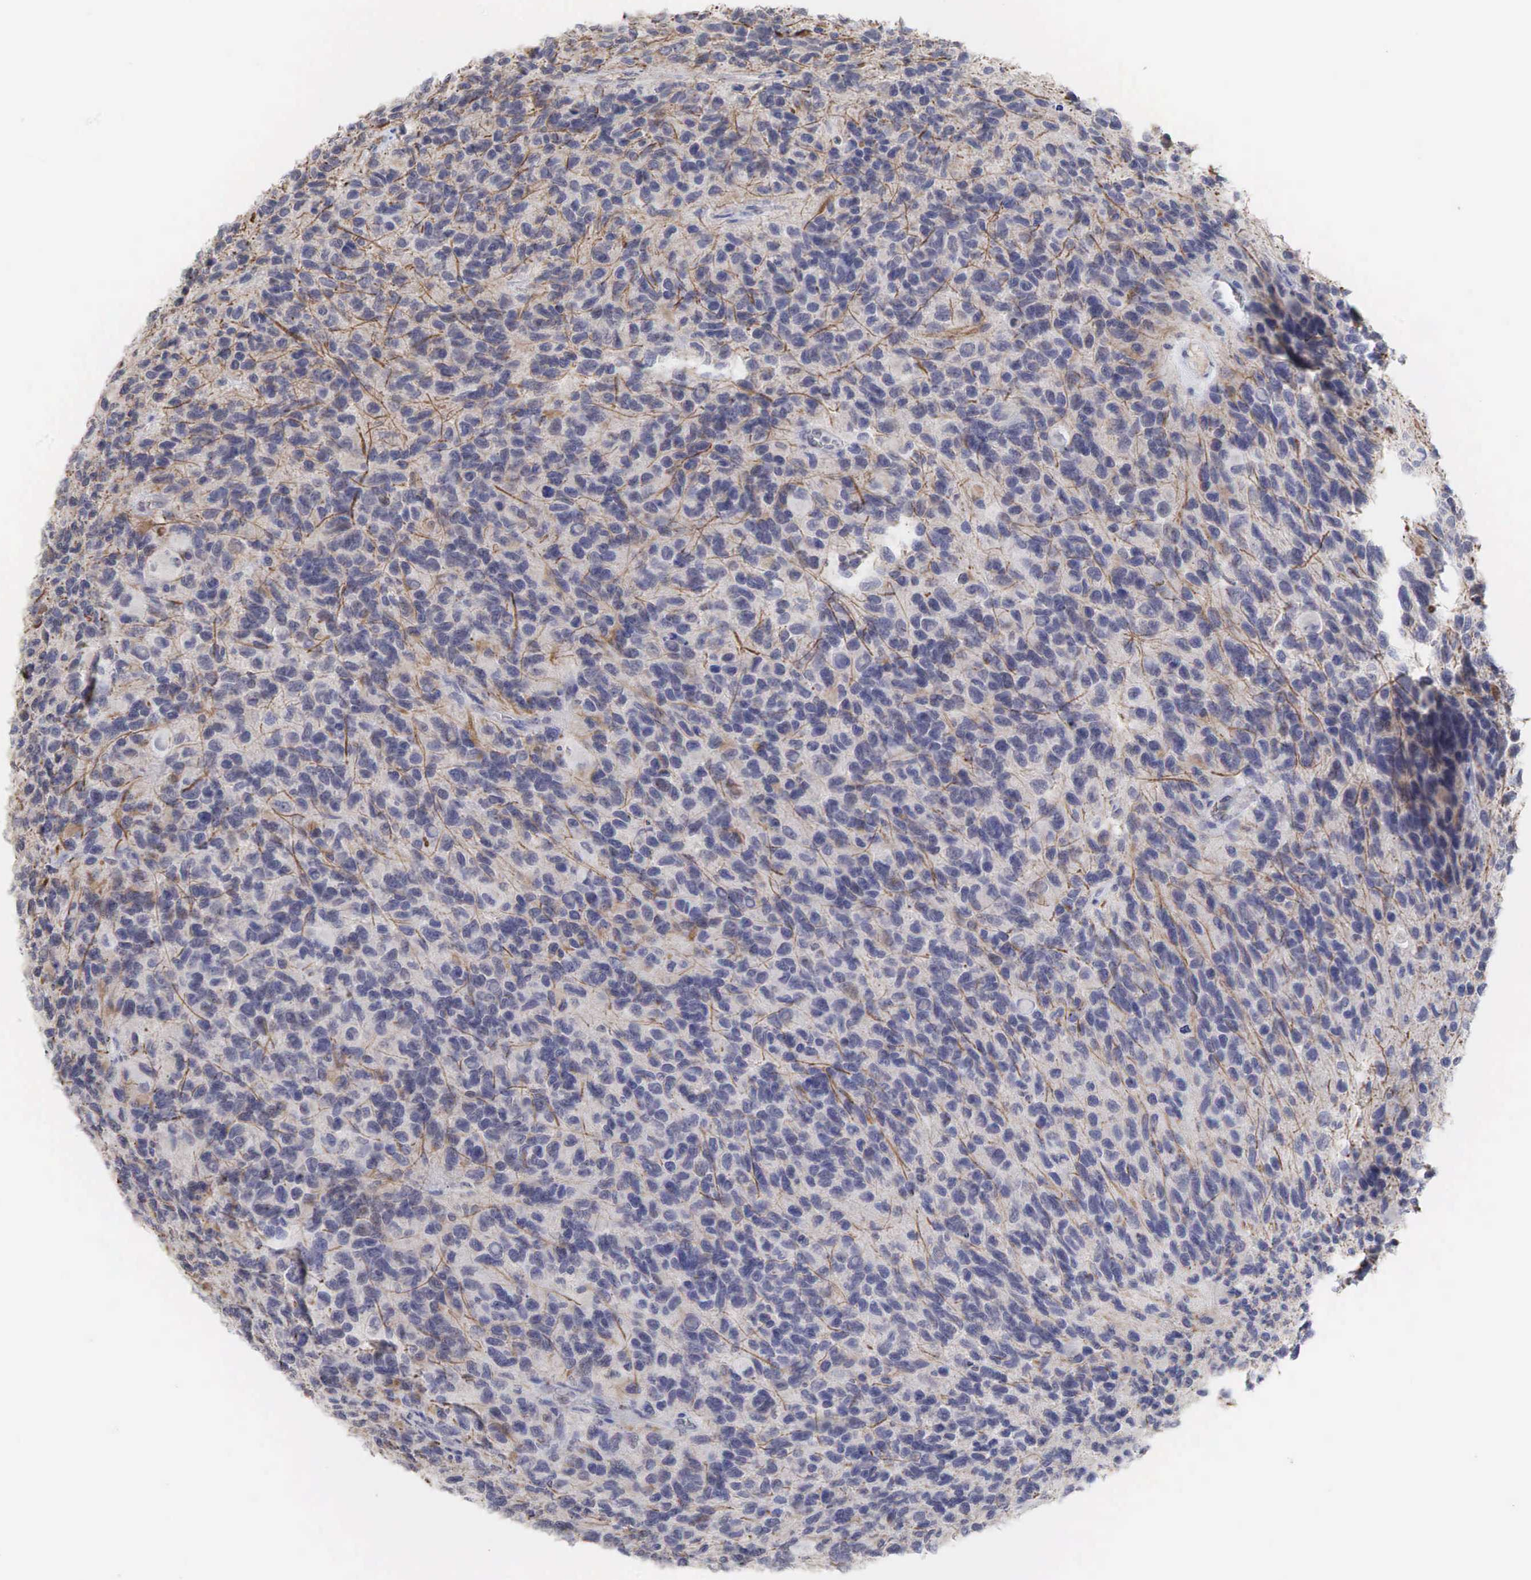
{"staining": {"intensity": "moderate", "quantity": "25%-75%", "location": "cytoplasmic/membranous,nuclear"}, "tissue": "glioma", "cell_type": "Tumor cells", "image_type": "cancer", "snomed": [{"axis": "morphology", "description": "Glioma, malignant, High grade"}, {"axis": "topography", "description": "Brain"}], "caption": "The immunohistochemical stain shows moderate cytoplasmic/membranous and nuclear staining in tumor cells of malignant glioma (high-grade) tissue. (IHC, brightfield microscopy, high magnification).", "gene": "DKC1", "patient": {"sex": "male", "age": 77}}